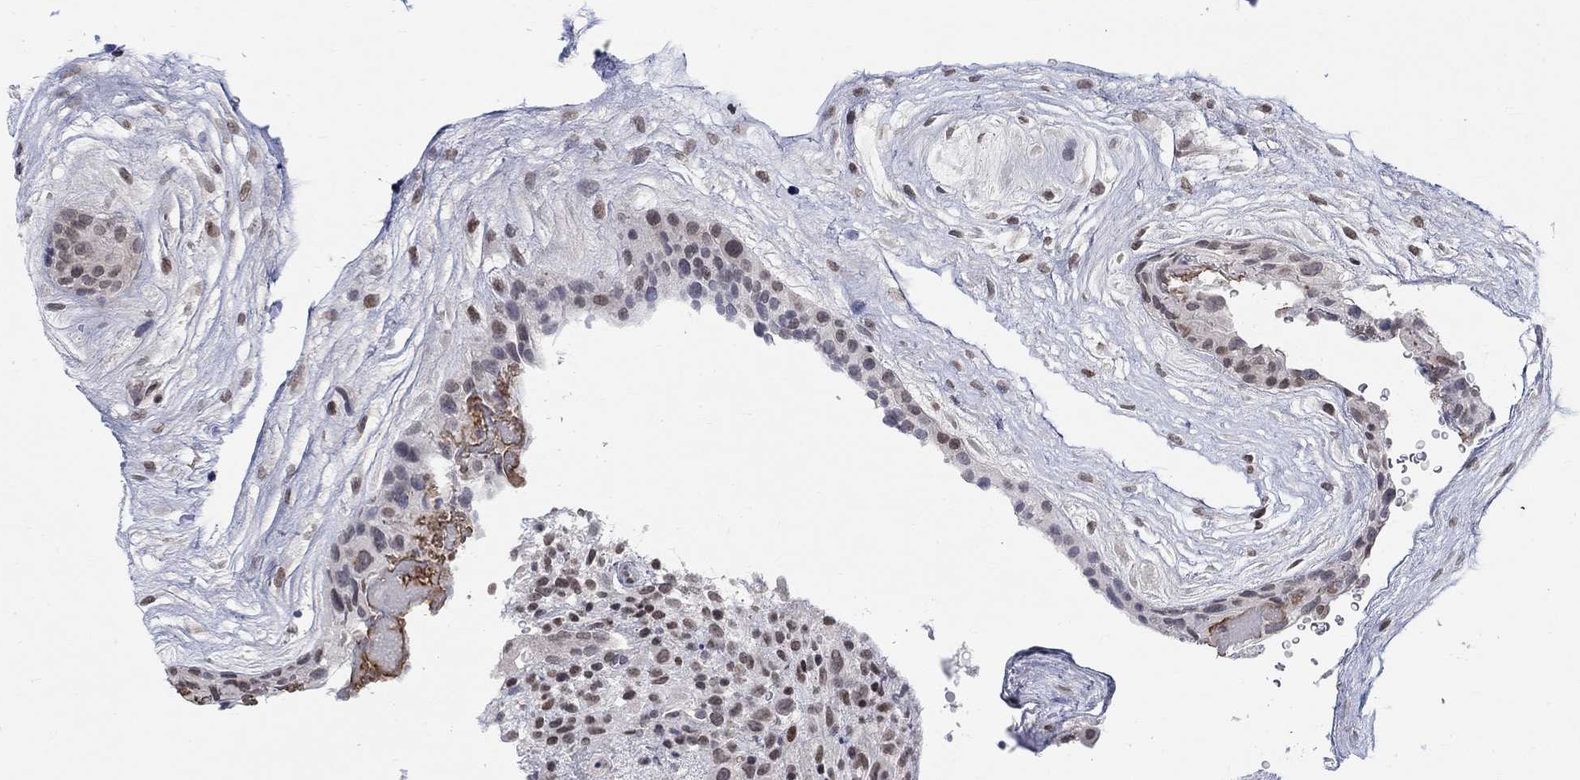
{"staining": {"intensity": "strong", "quantity": "25%-75%", "location": "nuclear"}, "tissue": "placenta", "cell_type": "Decidual cells", "image_type": "normal", "snomed": [{"axis": "morphology", "description": "Normal tissue, NOS"}, {"axis": "topography", "description": "Placenta"}], "caption": "Strong nuclear positivity is identified in about 25%-75% of decidual cells in benign placenta. (brown staining indicates protein expression, while blue staining denotes nuclei).", "gene": "KLF12", "patient": {"sex": "female", "age": 19}}